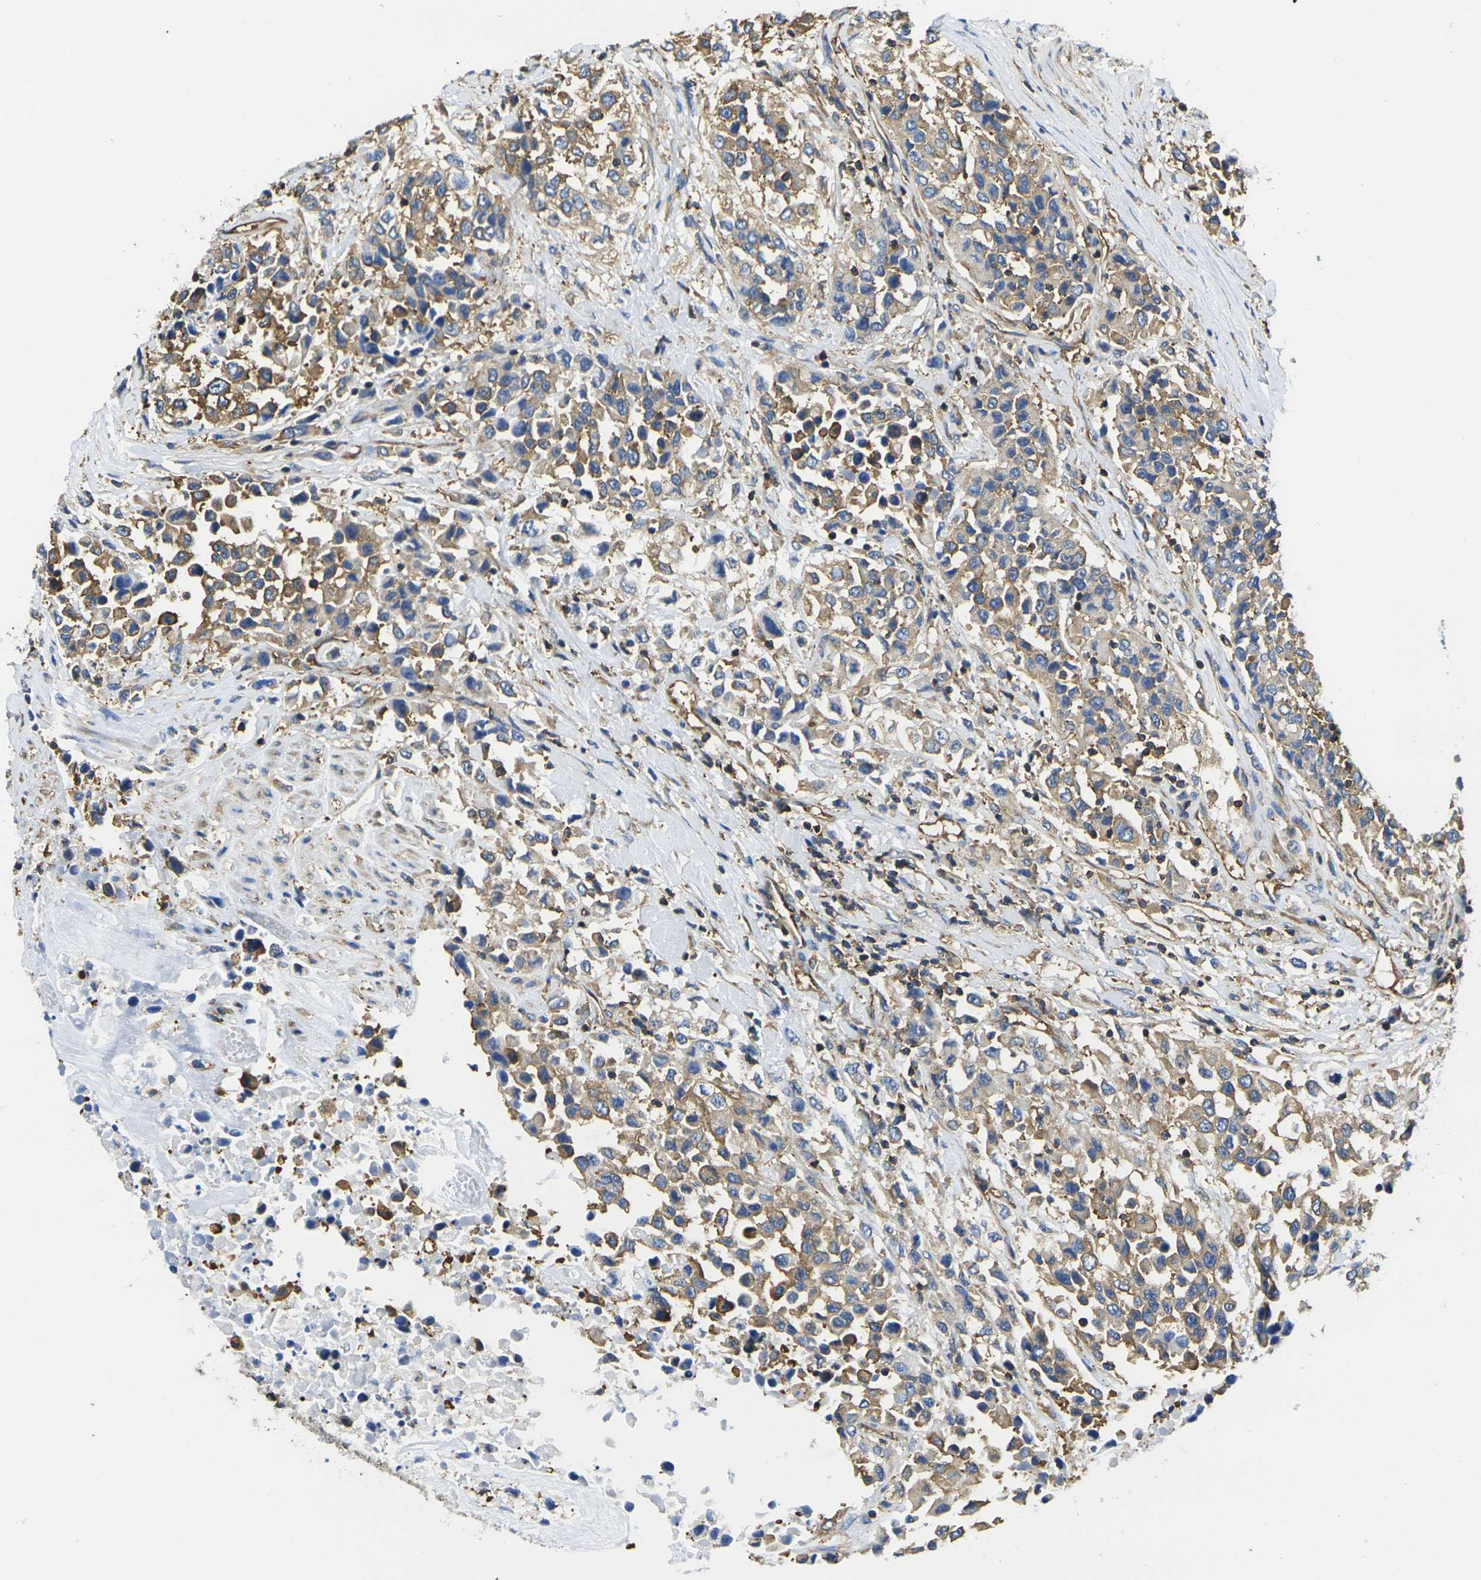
{"staining": {"intensity": "weak", "quantity": ">75%", "location": "cytoplasmic/membranous"}, "tissue": "urothelial cancer", "cell_type": "Tumor cells", "image_type": "cancer", "snomed": [{"axis": "morphology", "description": "Urothelial carcinoma, High grade"}, {"axis": "topography", "description": "Urinary bladder"}], "caption": "Urothelial cancer tissue displays weak cytoplasmic/membranous expression in approximately >75% of tumor cells, visualized by immunohistochemistry.", "gene": "FAM110D", "patient": {"sex": "female", "age": 80}}